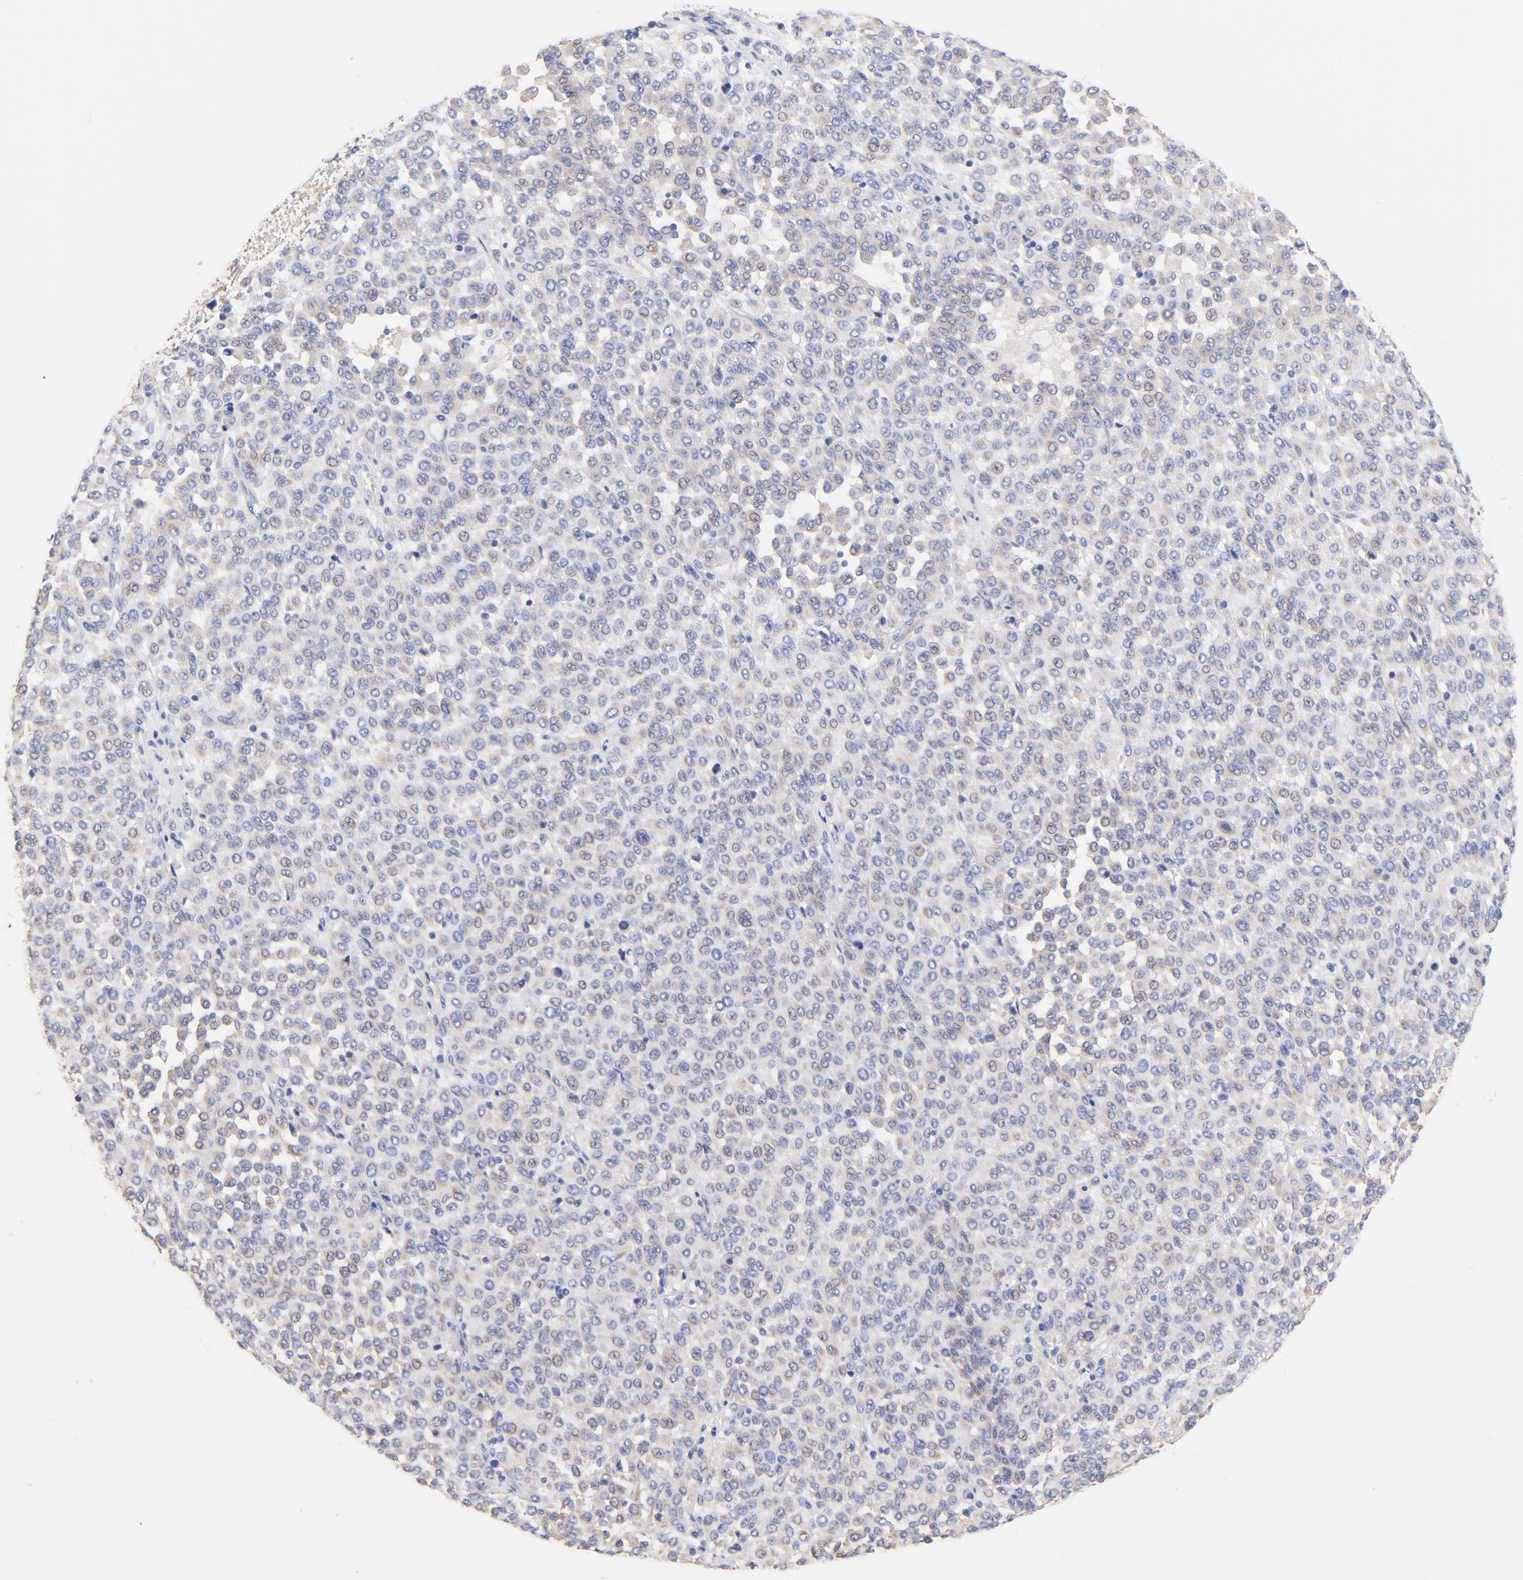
{"staining": {"intensity": "weak", "quantity": "25%-75%", "location": "cytoplasmic/membranous"}, "tissue": "melanoma", "cell_type": "Tumor cells", "image_type": "cancer", "snomed": [{"axis": "morphology", "description": "Malignant melanoma, Metastatic site"}, {"axis": "topography", "description": "Pancreas"}], "caption": "Immunohistochemistry (IHC) image of human malignant melanoma (metastatic site) stained for a protein (brown), which shows low levels of weak cytoplasmic/membranous expression in about 25%-75% of tumor cells.", "gene": "TNFRSF13C", "patient": {"sex": "female", "age": 30}}